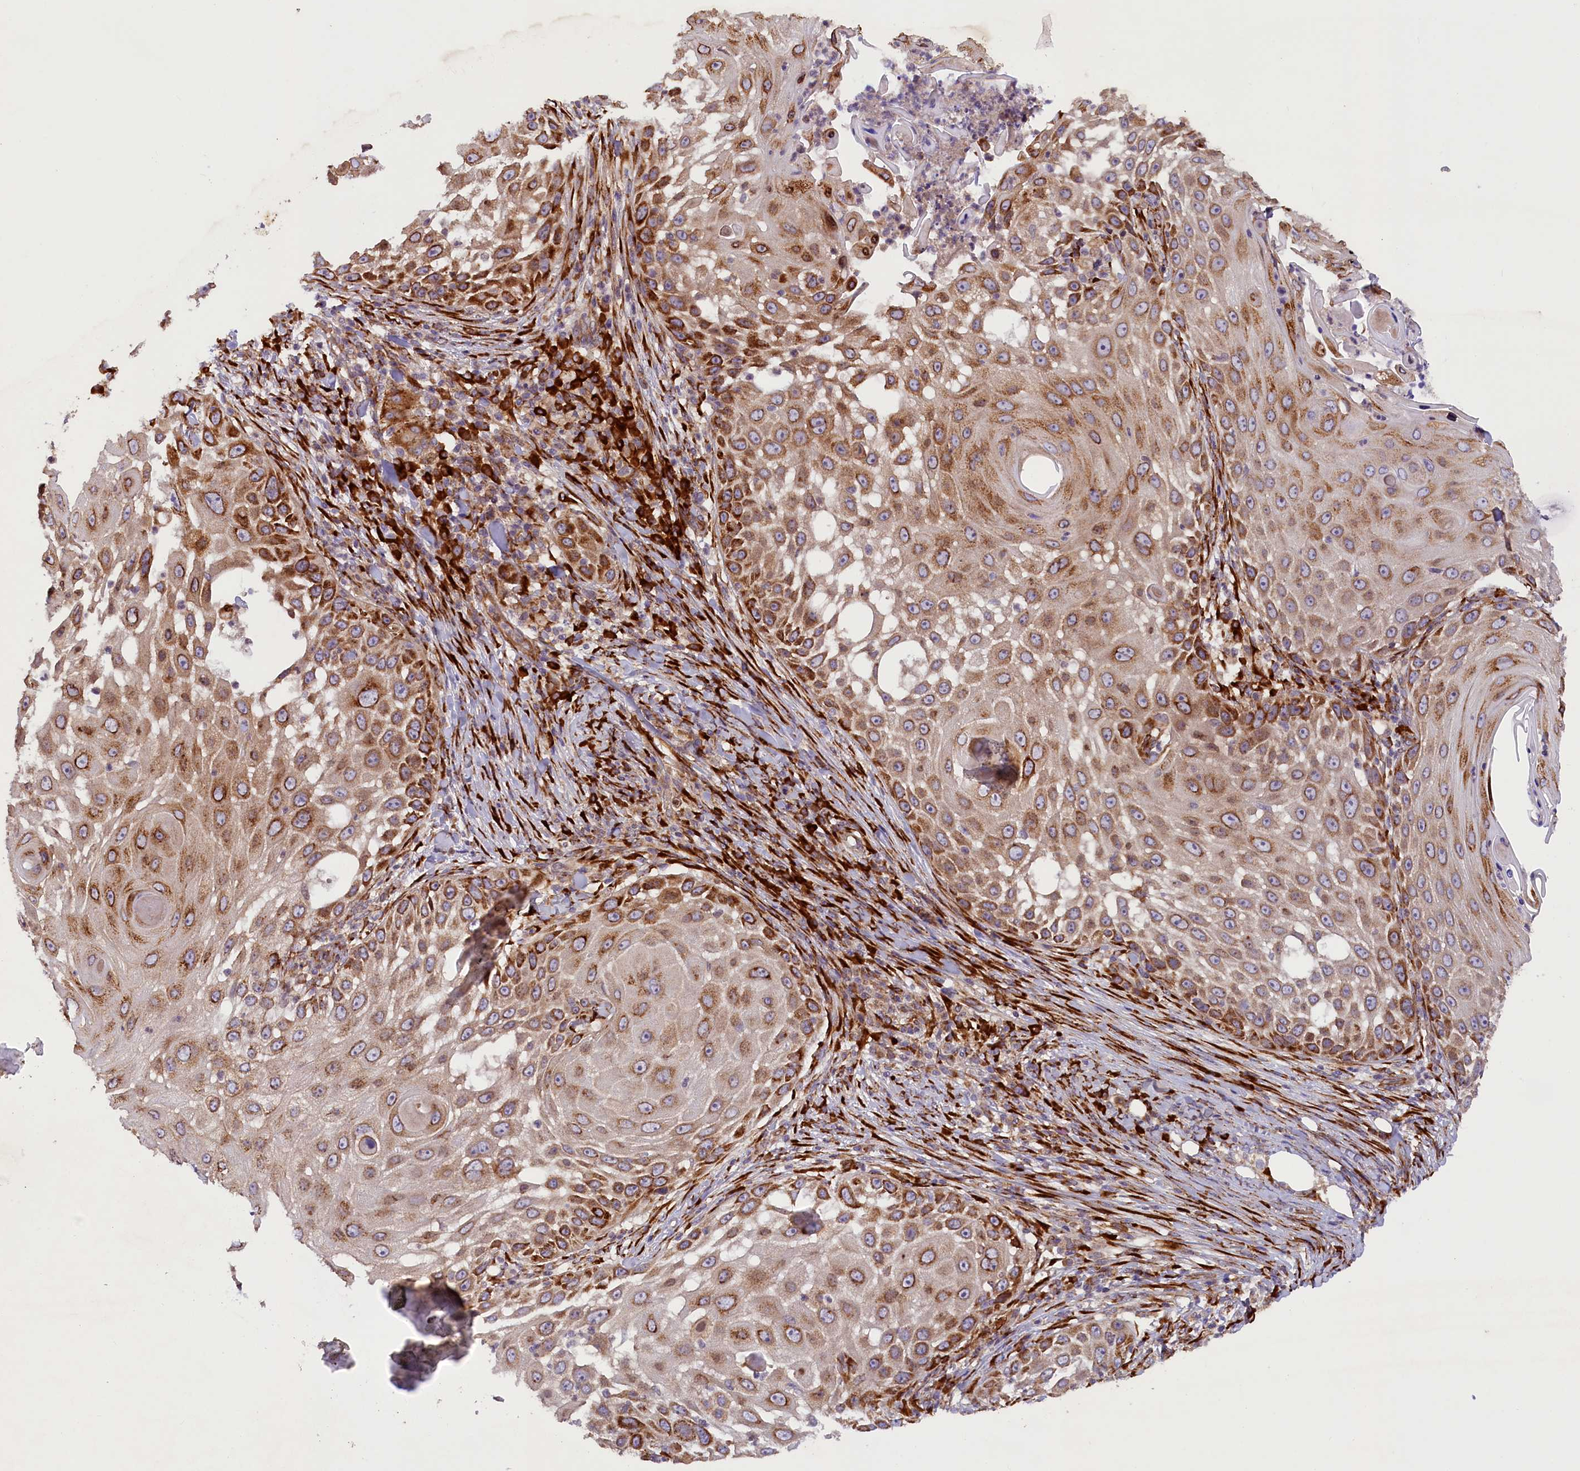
{"staining": {"intensity": "moderate", "quantity": ">75%", "location": "cytoplasmic/membranous"}, "tissue": "skin cancer", "cell_type": "Tumor cells", "image_type": "cancer", "snomed": [{"axis": "morphology", "description": "Squamous cell carcinoma, NOS"}, {"axis": "topography", "description": "Skin"}], "caption": "An IHC histopathology image of neoplastic tissue is shown. Protein staining in brown labels moderate cytoplasmic/membranous positivity in skin squamous cell carcinoma within tumor cells. The protein of interest is stained brown, and the nuclei are stained in blue (DAB IHC with brightfield microscopy, high magnification).", "gene": "SSC5D", "patient": {"sex": "female", "age": 44}}